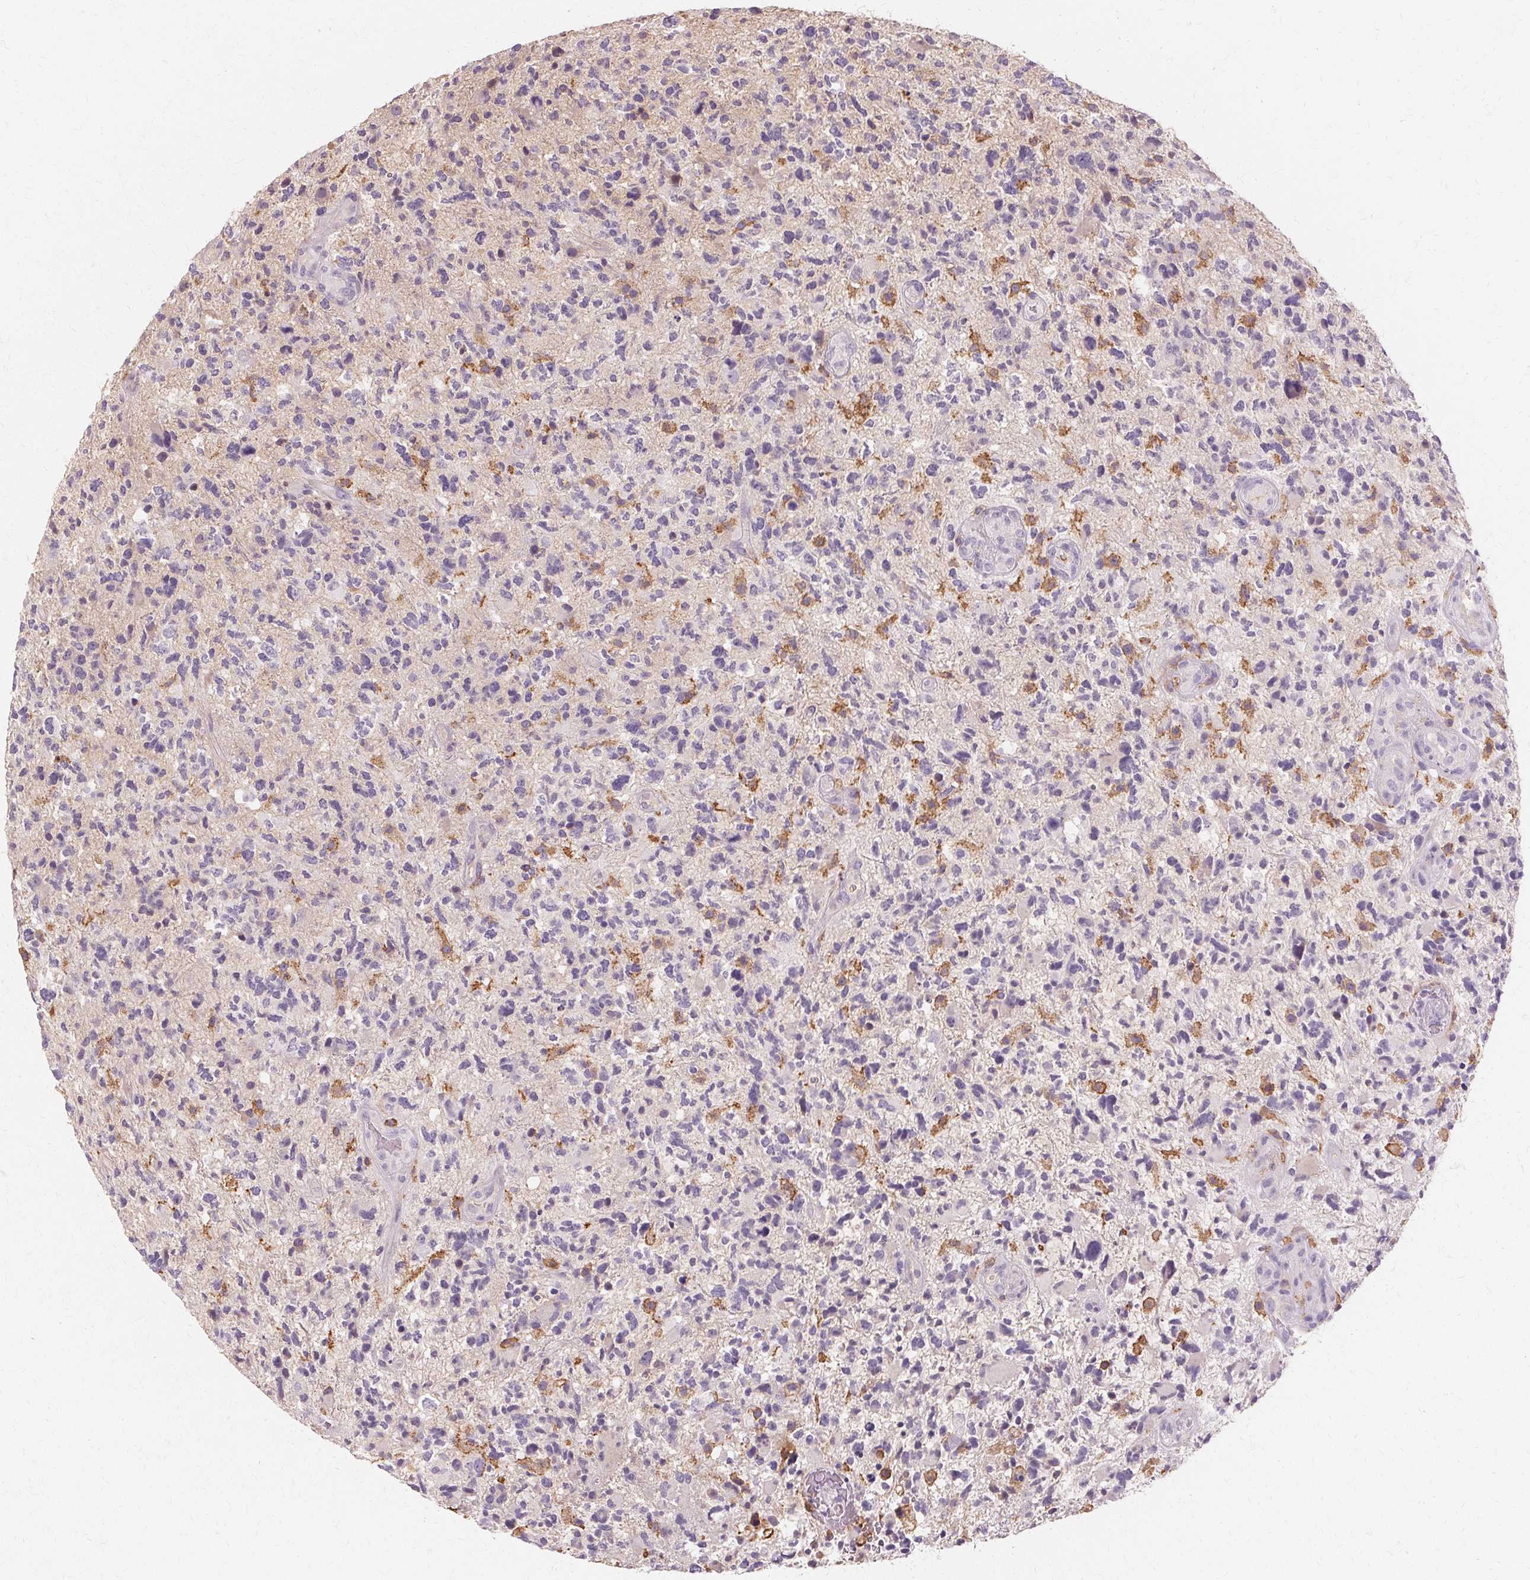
{"staining": {"intensity": "negative", "quantity": "none", "location": "none"}, "tissue": "glioma", "cell_type": "Tumor cells", "image_type": "cancer", "snomed": [{"axis": "morphology", "description": "Glioma, malignant, High grade"}, {"axis": "topography", "description": "Brain"}], "caption": "Image shows no significant protein positivity in tumor cells of malignant high-grade glioma.", "gene": "IFNGR1", "patient": {"sex": "female", "age": 71}}